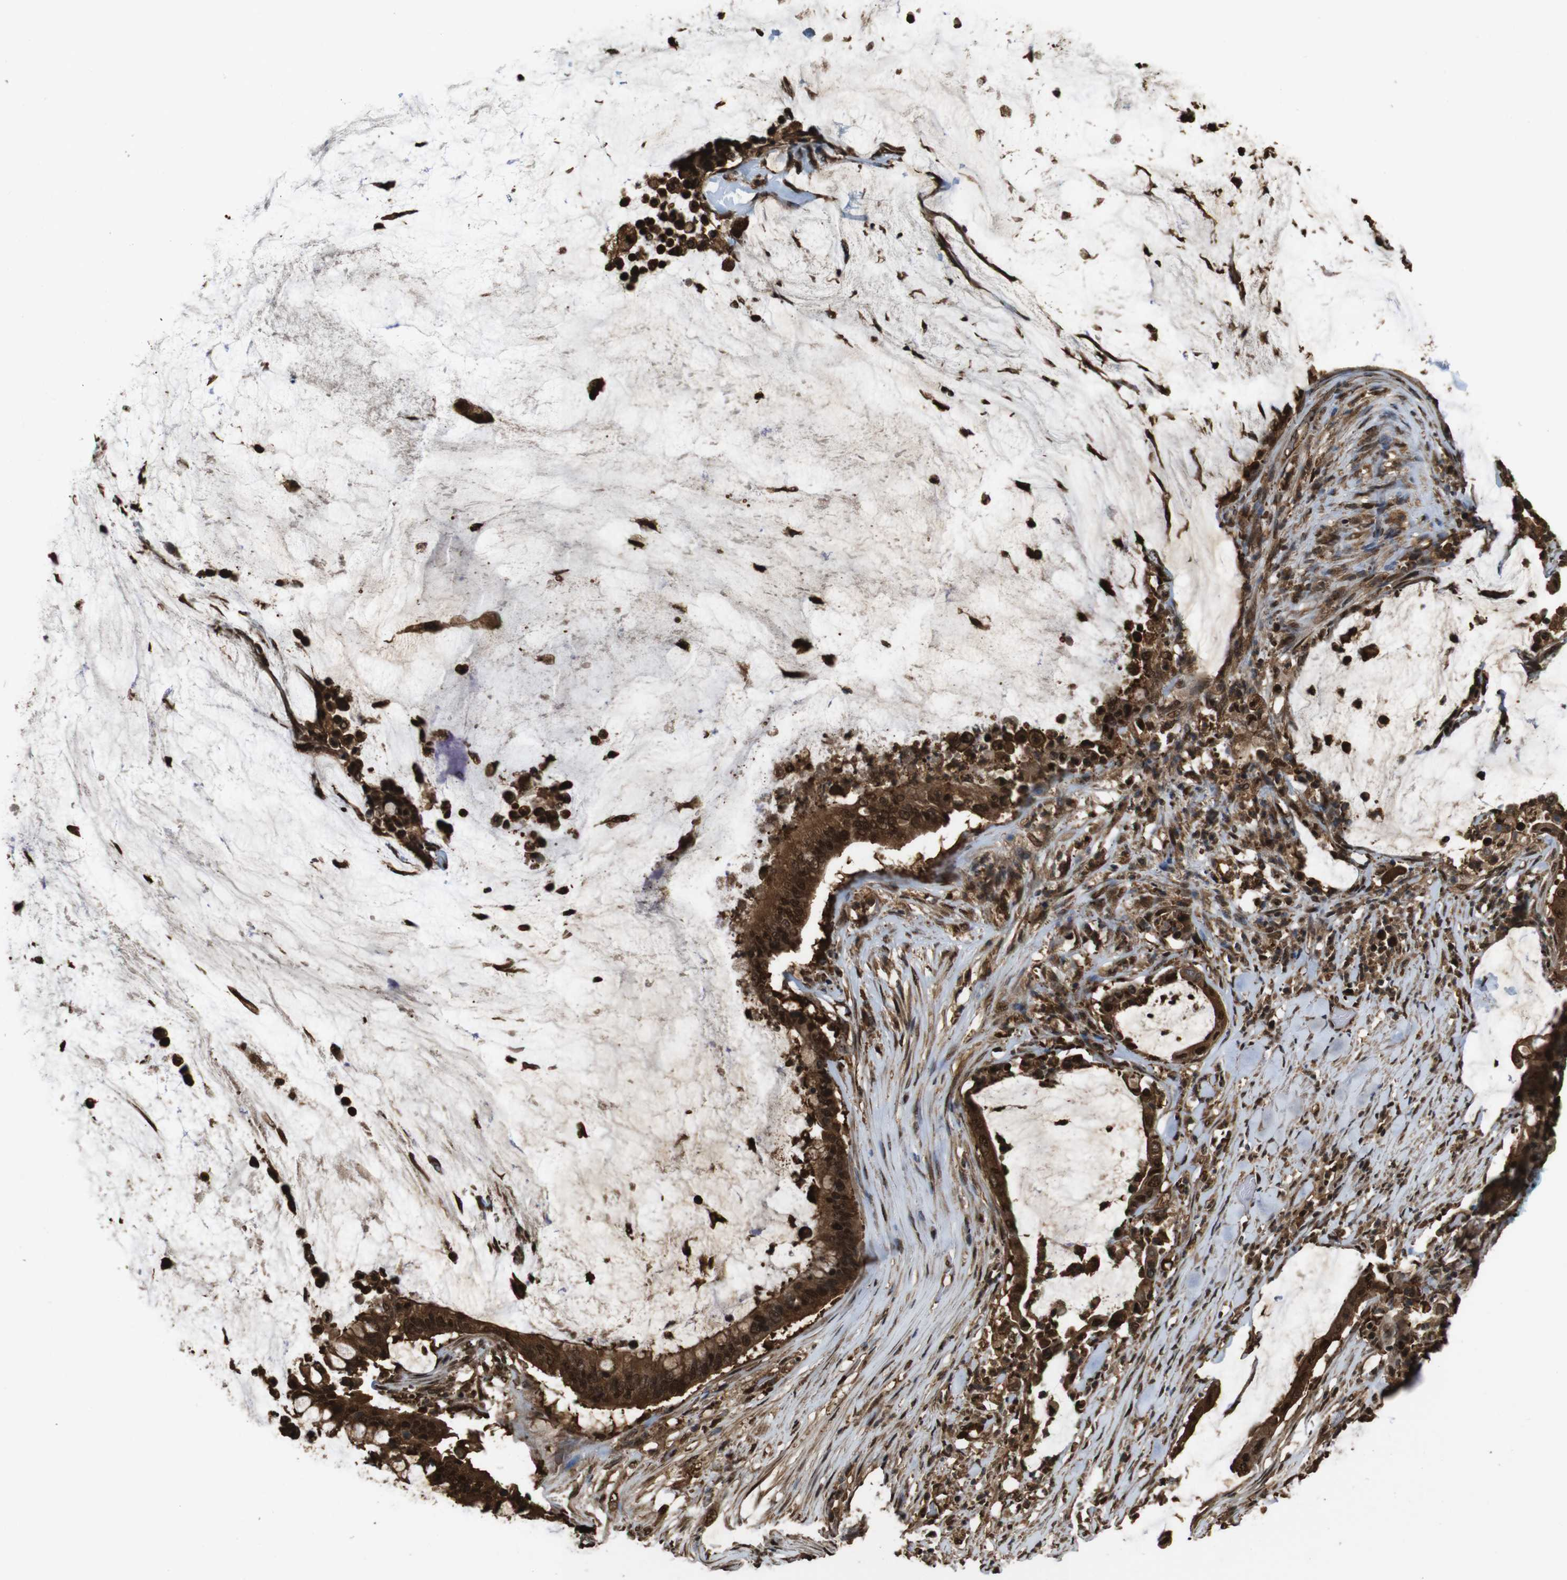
{"staining": {"intensity": "strong", "quantity": ">75%", "location": "cytoplasmic/membranous,nuclear"}, "tissue": "pancreatic cancer", "cell_type": "Tumor cells", "image_type": "cancer", "snomed": [{"axis": "morphology", "description": "Adenocarcinoma, NOS"}, {"axis": "topography", "description": "Pancreas"}], "caption": "This is an image of IHC staining of pancreatic cancer (adenocarcinoma), which shows strong expression in the cytoplasmic/membranous and nuclear of tumor cells.", "gene": "VCP", "patient": {"sex": "male", "age": 41}}